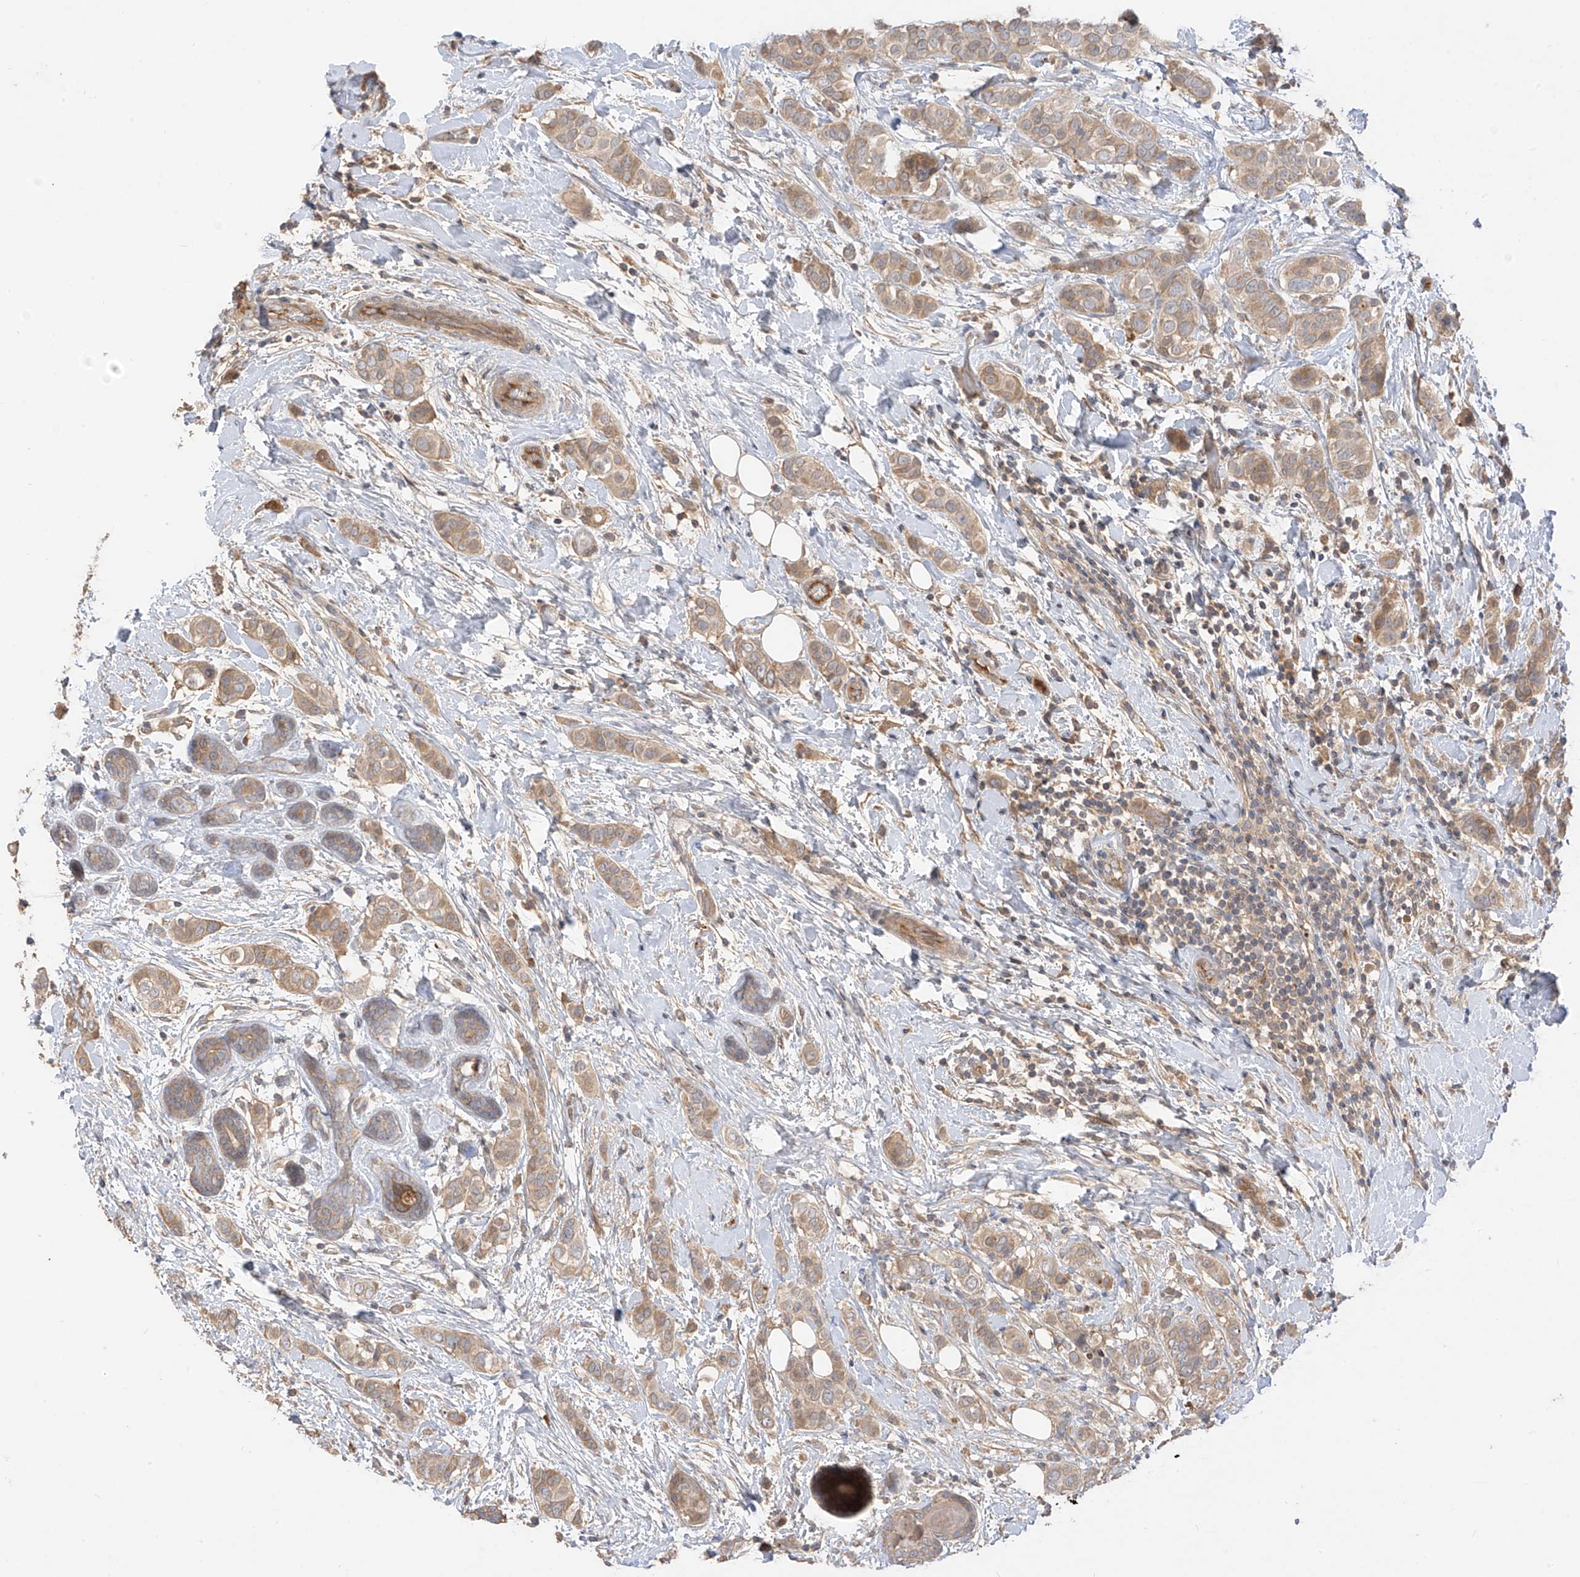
{"staining": {"intensity": "moderate", "quantity": ">75%", "location": "cytoplasmic/membranous"}, "tissue": "breast cancer", "cell_type": "Tumor cells", "image_type": "cancer", "snomed": [{"axis": "morphology", "description": "Lobular carcinoma"}, {"axis": "topography", "description": "Breast"}], "caption": "Breast cancer tissue displays moderate cytoplasmic/membranous positivity in about >75% of tumor cells", "gene": "CACNA2D4", "patient": {"sex": "female", "age": 51}}